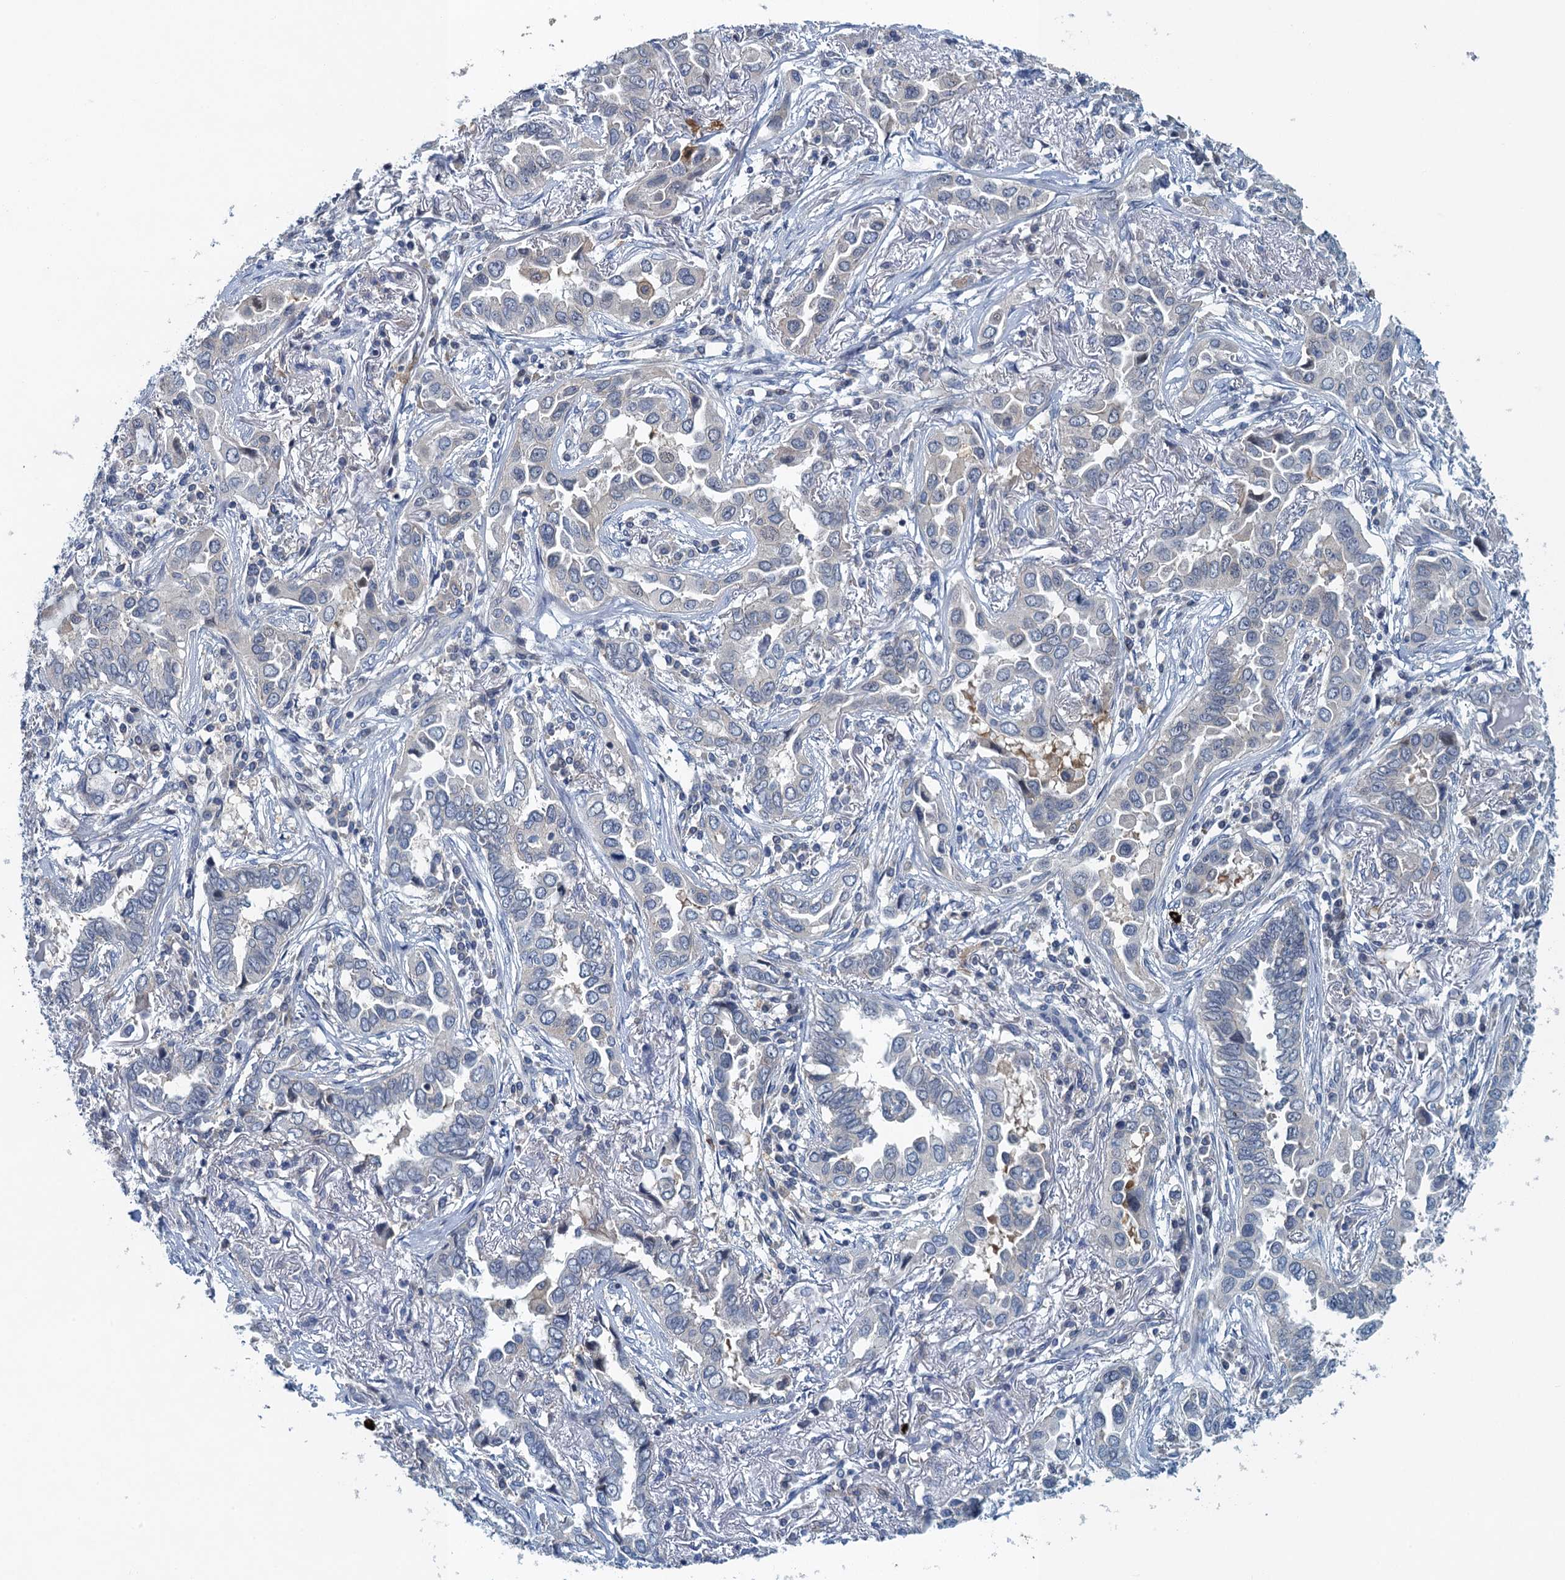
{"staining": {"intensity": "negative", "quantity": "none", "location": "none"}, "tissue": "lung cancer", "cell_type": "Tumor cells", "image_type": "cancer", "snomed": [{"axis": "morphology", "description": "Adenocarcinoma, NOS"}, {"axis": "topography", "description": "Lung"}], "caption": "IHC of lung adenocarcinoma shows no expression in tumor cells.", "gene": "NCKAP1L", "patient": {"sex": "female", "age": 76}}